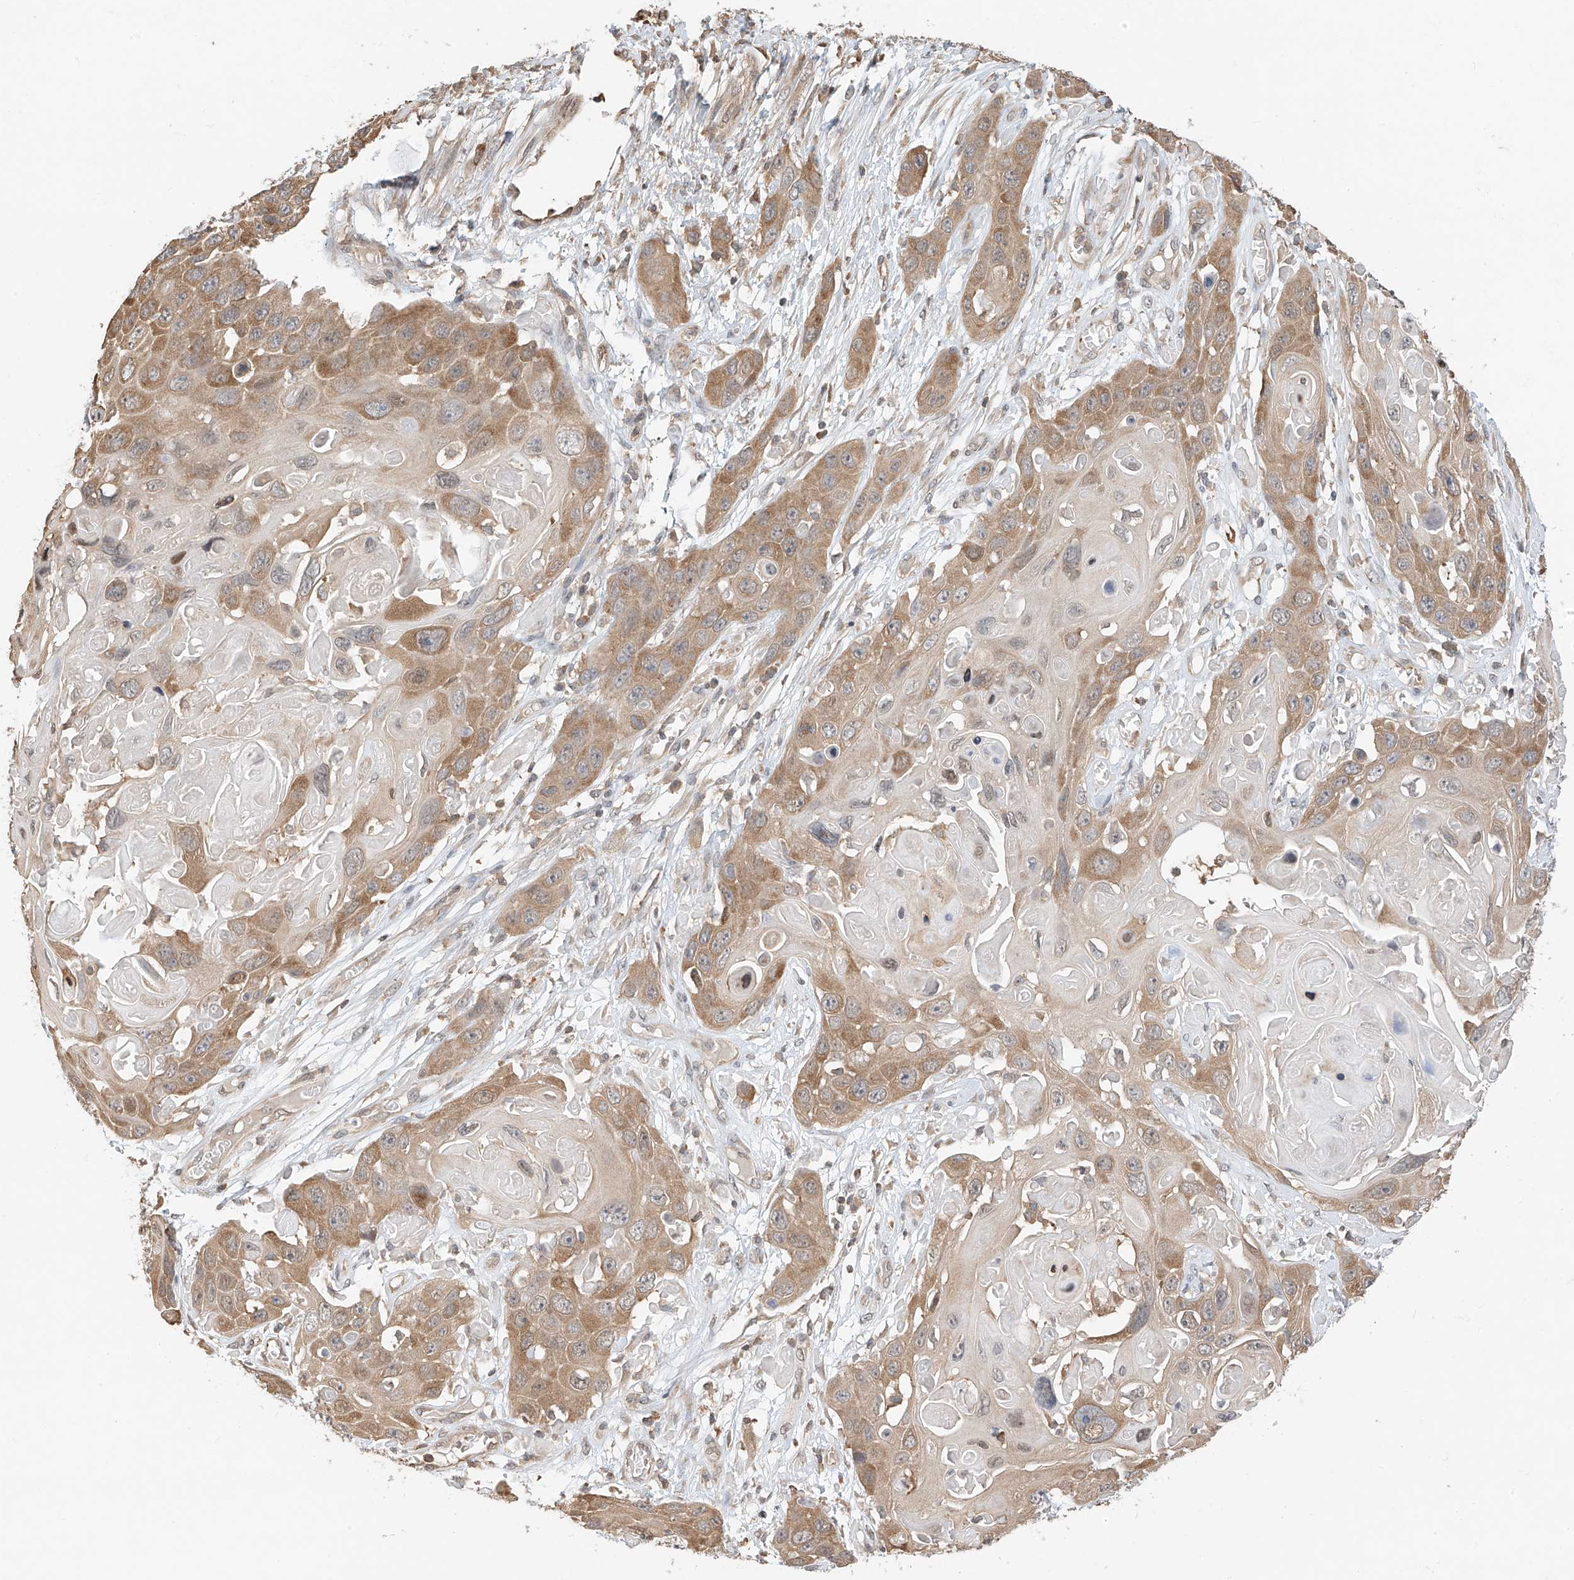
{"staining": {"intensity": "moderate", "quantity": "25%-75%", "location": "cytoplasmic/membranous"}, "tissue": "skin cancer", "cell_type": "Tumor cells", "image_type": "cancer", "snomed": [{"axis": "morphology", "description": "Squamous cell carcinoma, NOS"}, {"axis": "topography", "description": "Skin"}], "caption": "An image of human skin squamous cell carcinoma stained for a protein reveals moderate cytoplasmic/membranous brown staining in tumor cells.", "gene": "PPA2", "patient": {"sex": "male", "age": 55}}